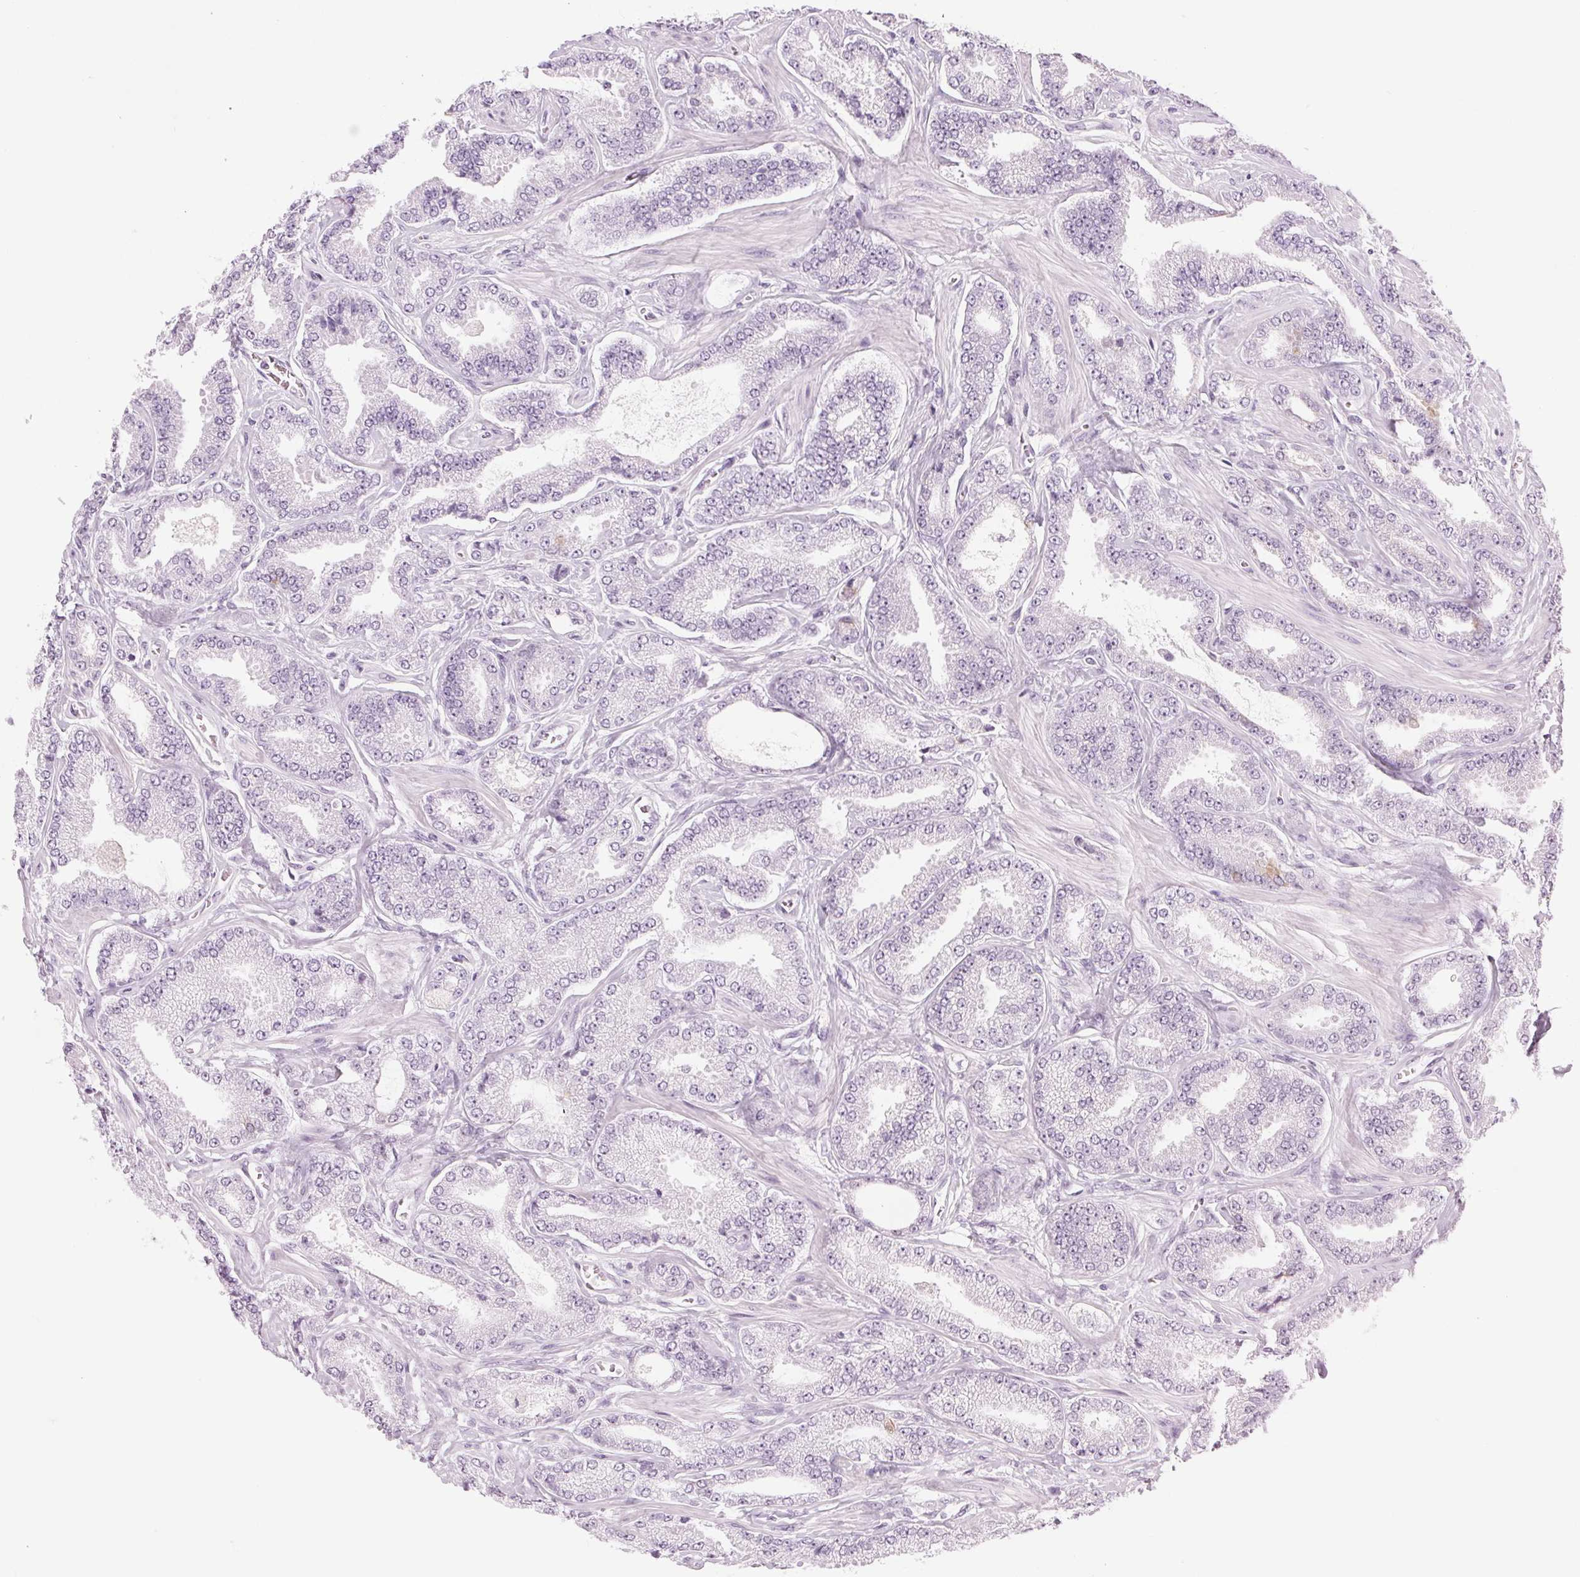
{"staining": {"intensity": "negative", "quantity": "none", "location": "none"}, "tissue": "prostate cancer", "cell_type": "Tumor cells", "image_type": "cancer", "snomed": [{"axis": "morphology", "description": "Adenocarcinoma, Low grade"}, {"axis": "topography", "description": "Prostate"}], "caption": "The IHC histopathology image has no significant positivity in tumor cells of prostate low-grade adenocarcinoma tissue.", "gene": "RPTN", "patient": {"sex": "male", "age": 55}}